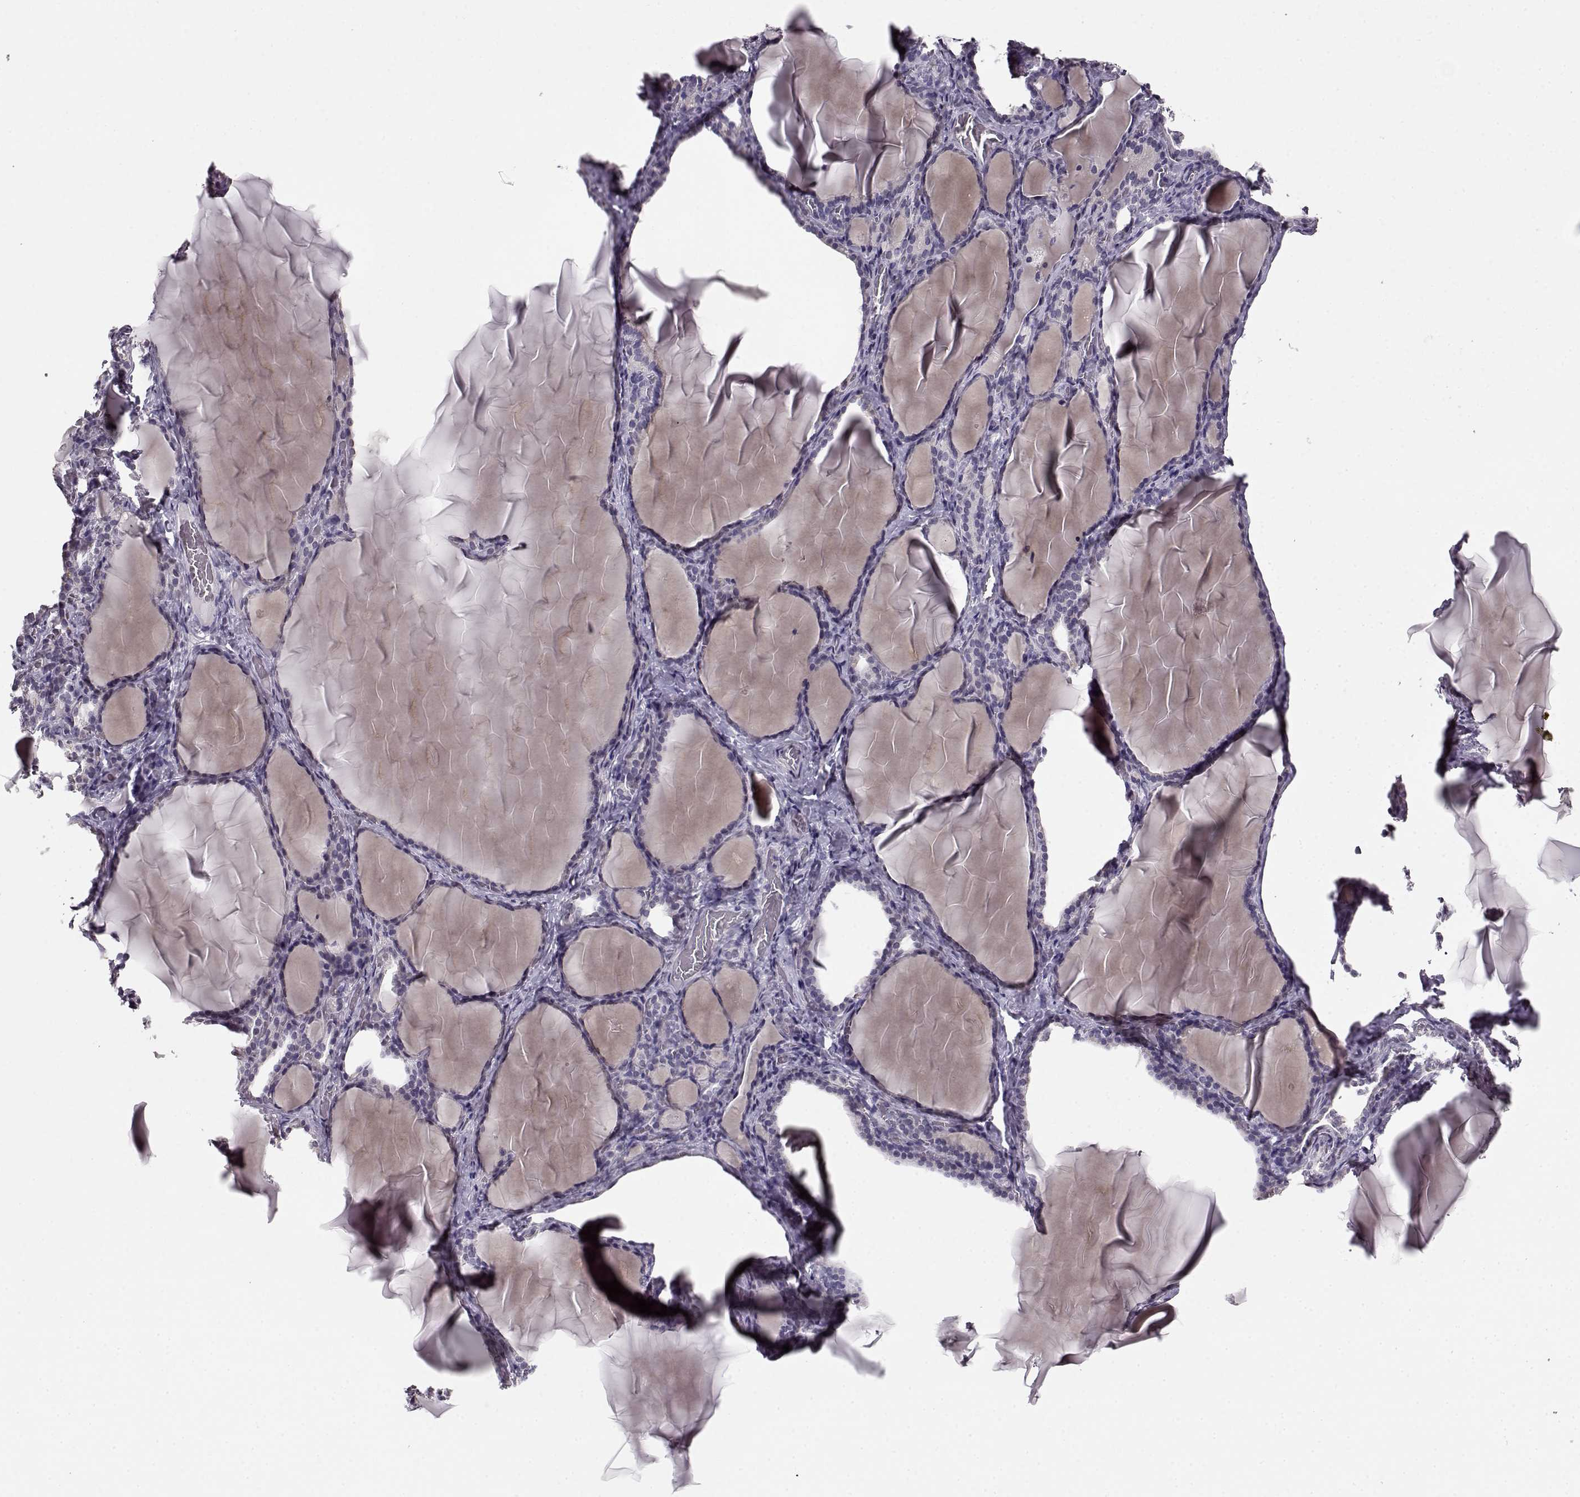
{"staining": {"intensity": "negative", "quantity": "none", "location": "none"}, "tissue": "thyroid gland", "cell_type": "Glandular cells", "image_type": "normal", "snomed": [{"axis": "morphology", "description": "Normal tissue, NOS"}, {"axis": "morphology", "description": "Hyperplasia, NOS"}, {"axis": "topography", "description": "Thyroid gland"}], "caption": "Histopathology image shows no significant protein staining in glandular cells of unremarkable thyroid gland.", "gene": "RP1L1", "patient": {"sex": "female", "age": 27}}